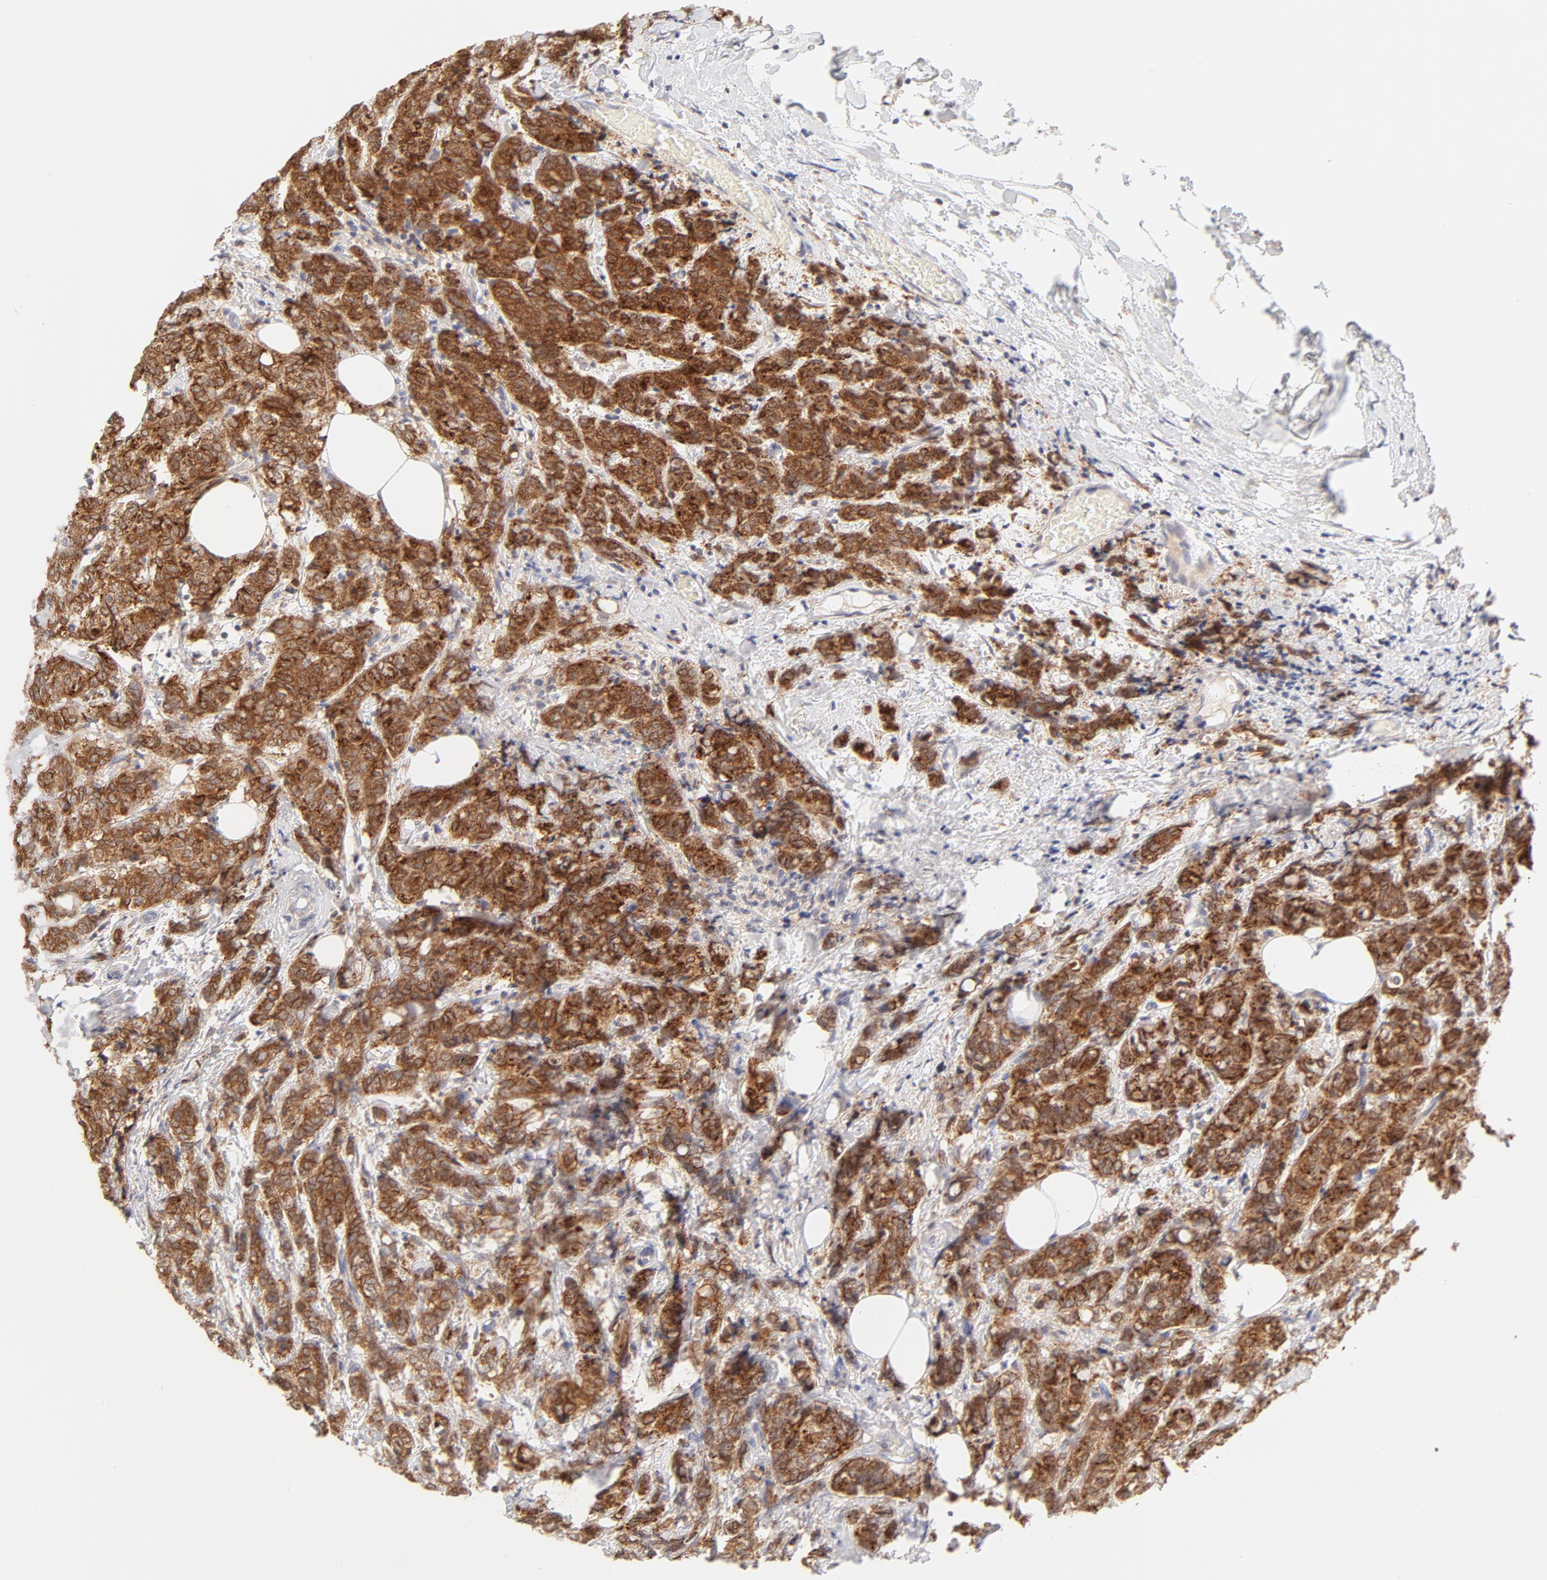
{"staining": {"intensity": "strong", "quantity": ">75%", "location": "cytoplasmic/membranous"}, "tissue": "breast cancer", "cell_type": "Tumor cells", "image_type": "cancer", "snomed": [{"axis": "morphology", "description": "Lobular carcinoma"}, {"axis": "topography", "description": "Breast"}], "caption": "This photomicrograph reveals breast cancer stained with immunohistochemistry to label a protein in brown. The cytoplasmic/membranous of tumor cells show strong positivity for the protein. Nuclei are counter-stained blue.", "gene": "RPS6KA1", "patient": {"sex": "female", "age": 60}}